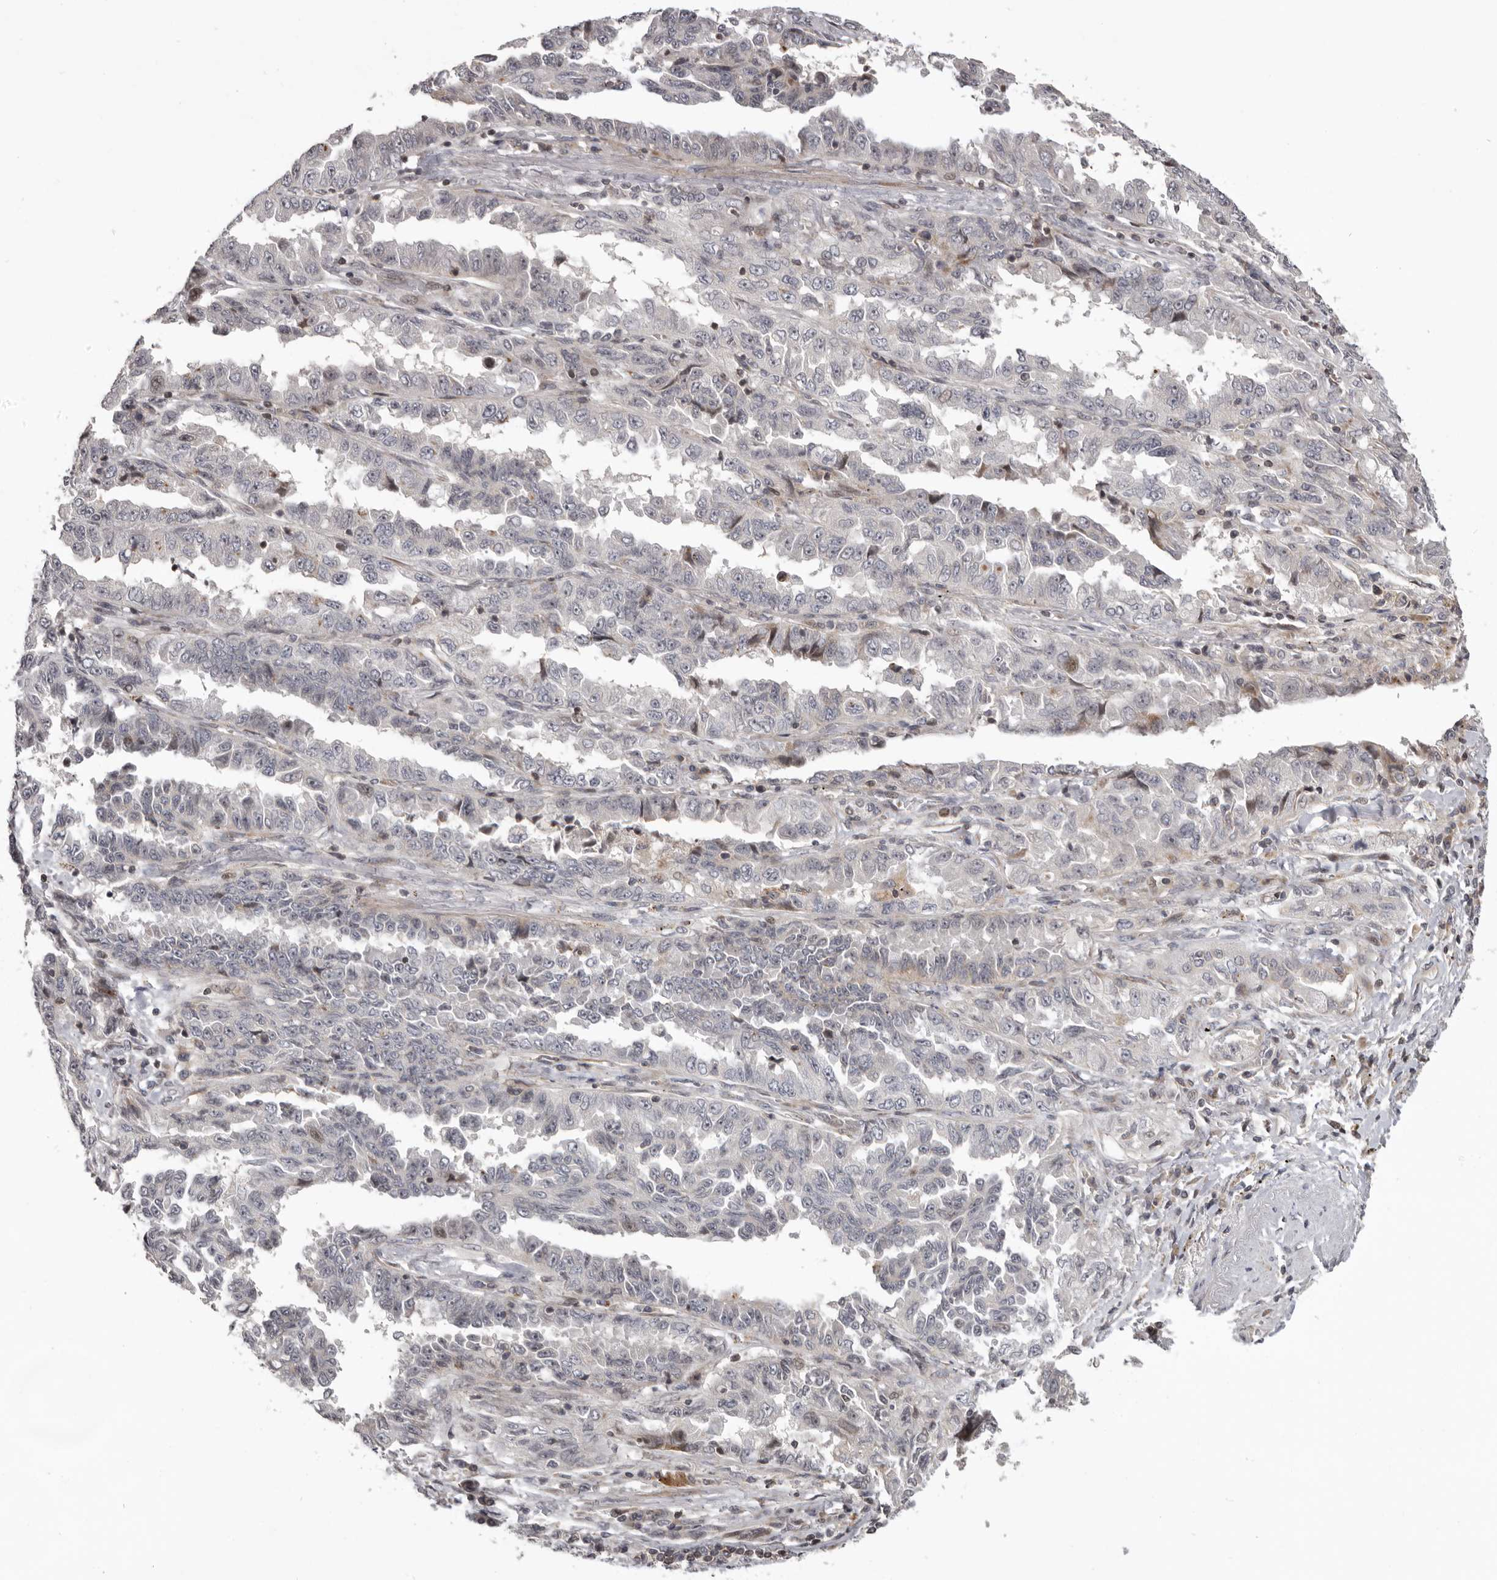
{"staining": {"intensity": "negative", "quantity": "none", "location": "none"}, "tissue": "lung cancer", "cell_type": "Tumor cells", "image_type": "cancer", "snomed": [{"axis": "morphology", "description": "Adenocarcinoma, NOS"}, {"axis": "topography", "description": "Lung"}], "caption": "Tumor cells show no significant protein staining in adenocarcinoma (lung).", "gene": "AZIN1", "patient": {"sex": "female", "age": 51}}